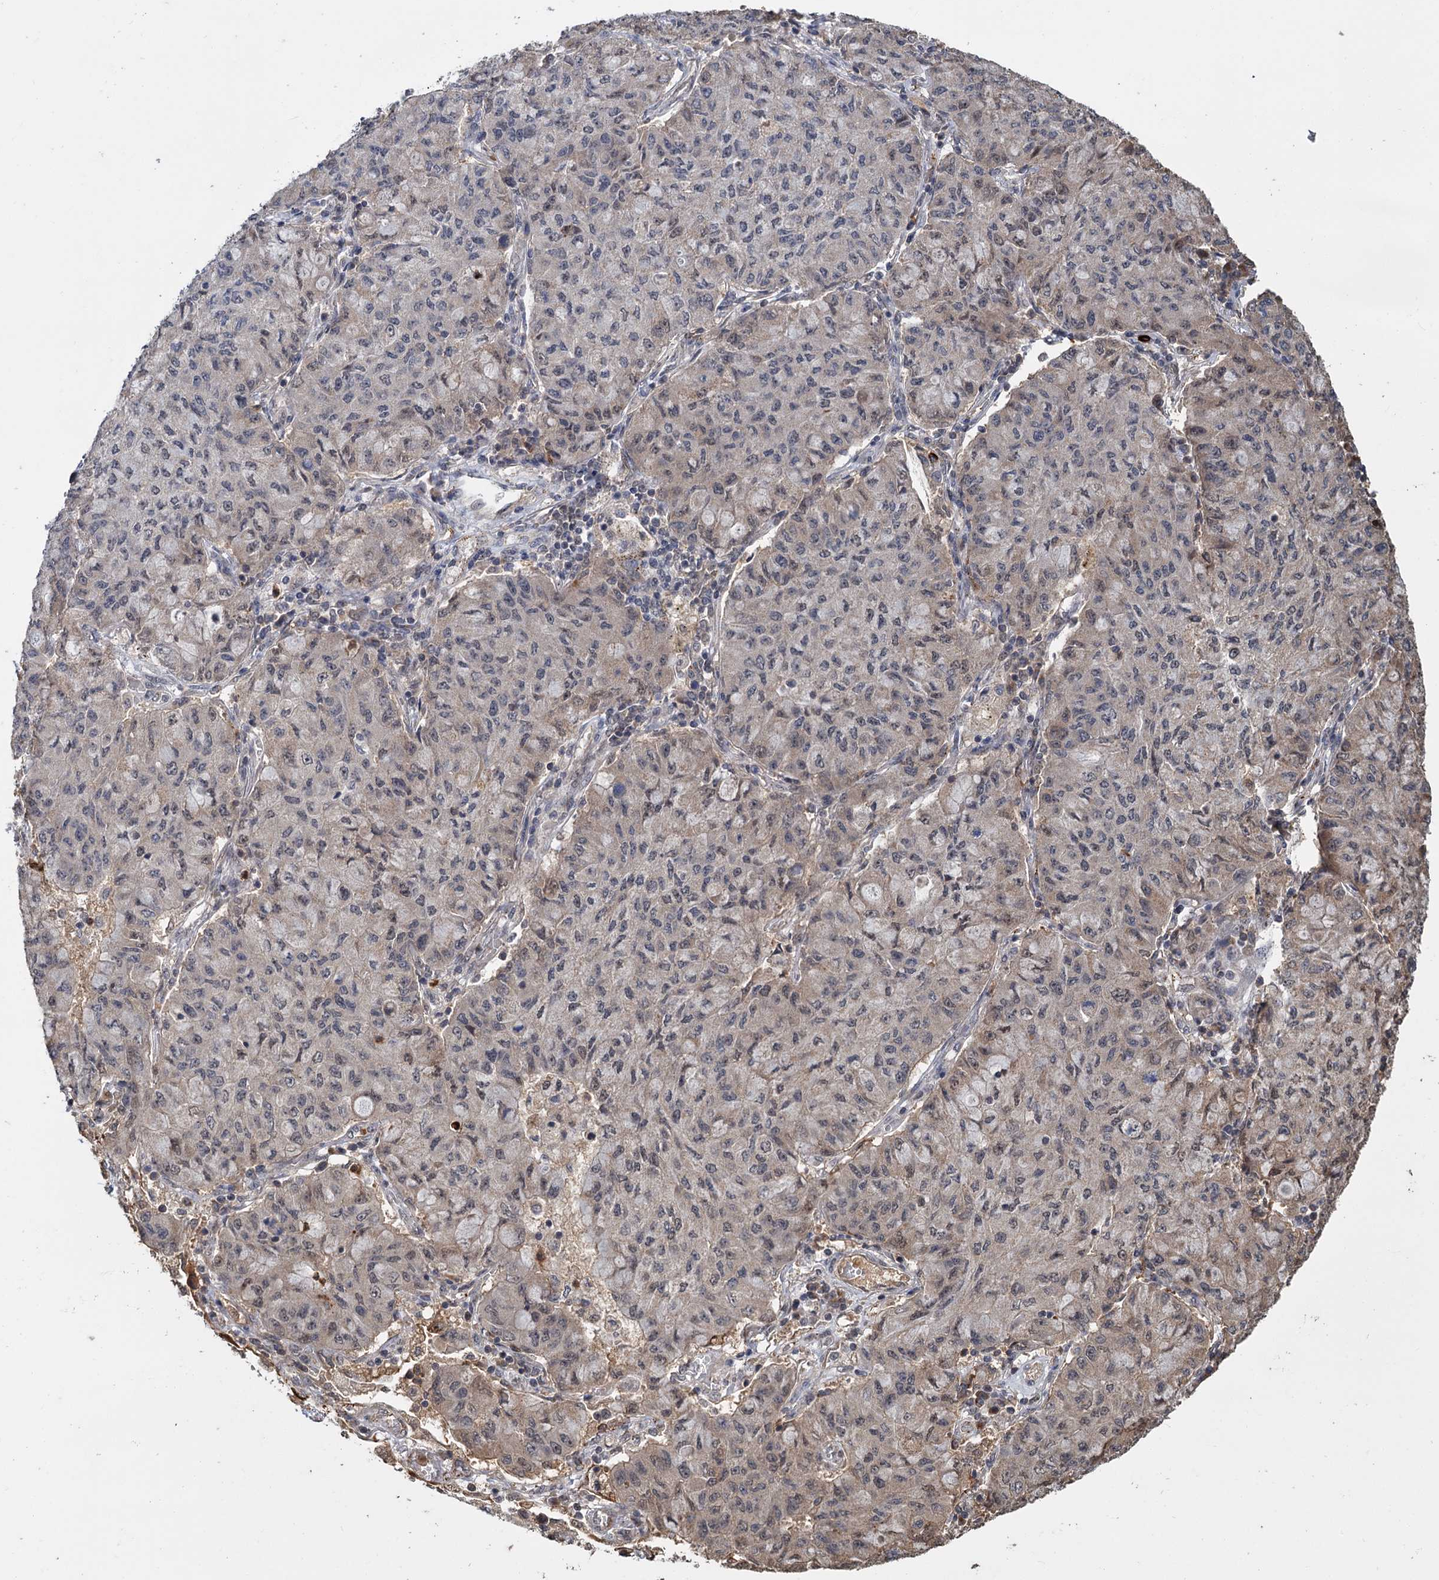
{"staining": {"intensity": "weak", "quantity": "<25%", "location": "cytoplasmic/membranous"}, "tissue": "lung cancer", "cell_type": "Tumor cells", "image_type": "cancer", "snomed": [{"axis": "morphology", "description": "Squamous cell carcinoma, NOS"}, {"axis": "topography", "description": "Lung"}], "caption": "Human lung cancer stained for a protein using immunohistochemistry displays no staining in tumor cells.", "gene": "KANSL2", "patient": {"sex": "male", "age": 74}}